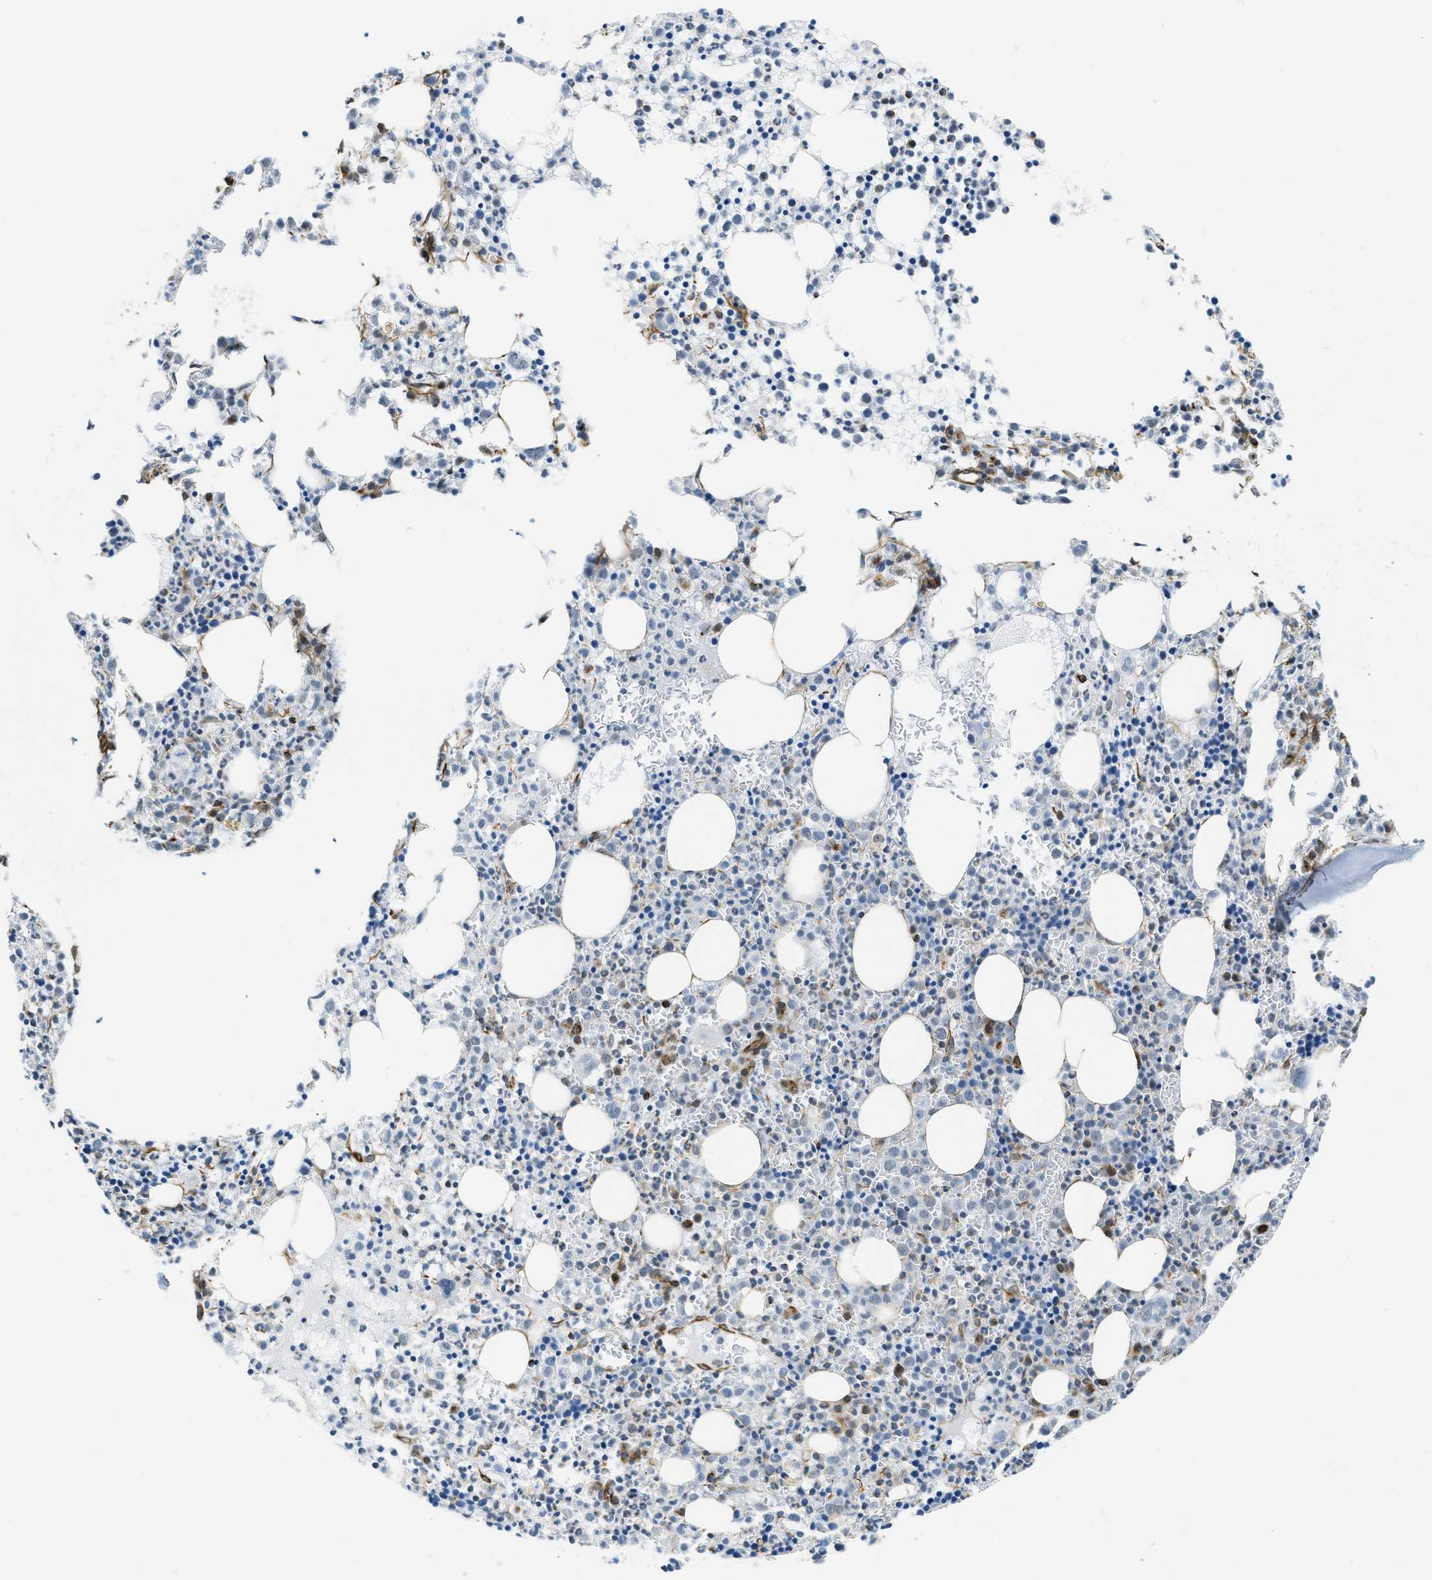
{"staining": {"intensity": "moderate", "quantity": "<25%", "location": "cytoplasmic/membranous,nuclear"}, "tissue": "bone marrow", "cell_type": "Hematopoietic cells", "image_type": "normal", "snomed": [{"axis": "morphology", "description": "Normal tissue, NOS"}, {"axis": "morphology", "description": "Inflammation, NOS"}, {"axis": "topography", "description": "Bone marrow"}], "caption": "Brown immunohistochemical staining in benign human bone marrow displays moderate cytoplasmic/membranous,nuclear expression in approximately <25% of hematopoietic cells.", "gene": "LRRC8B", "patient": {"sex": "male", "age": 25}}